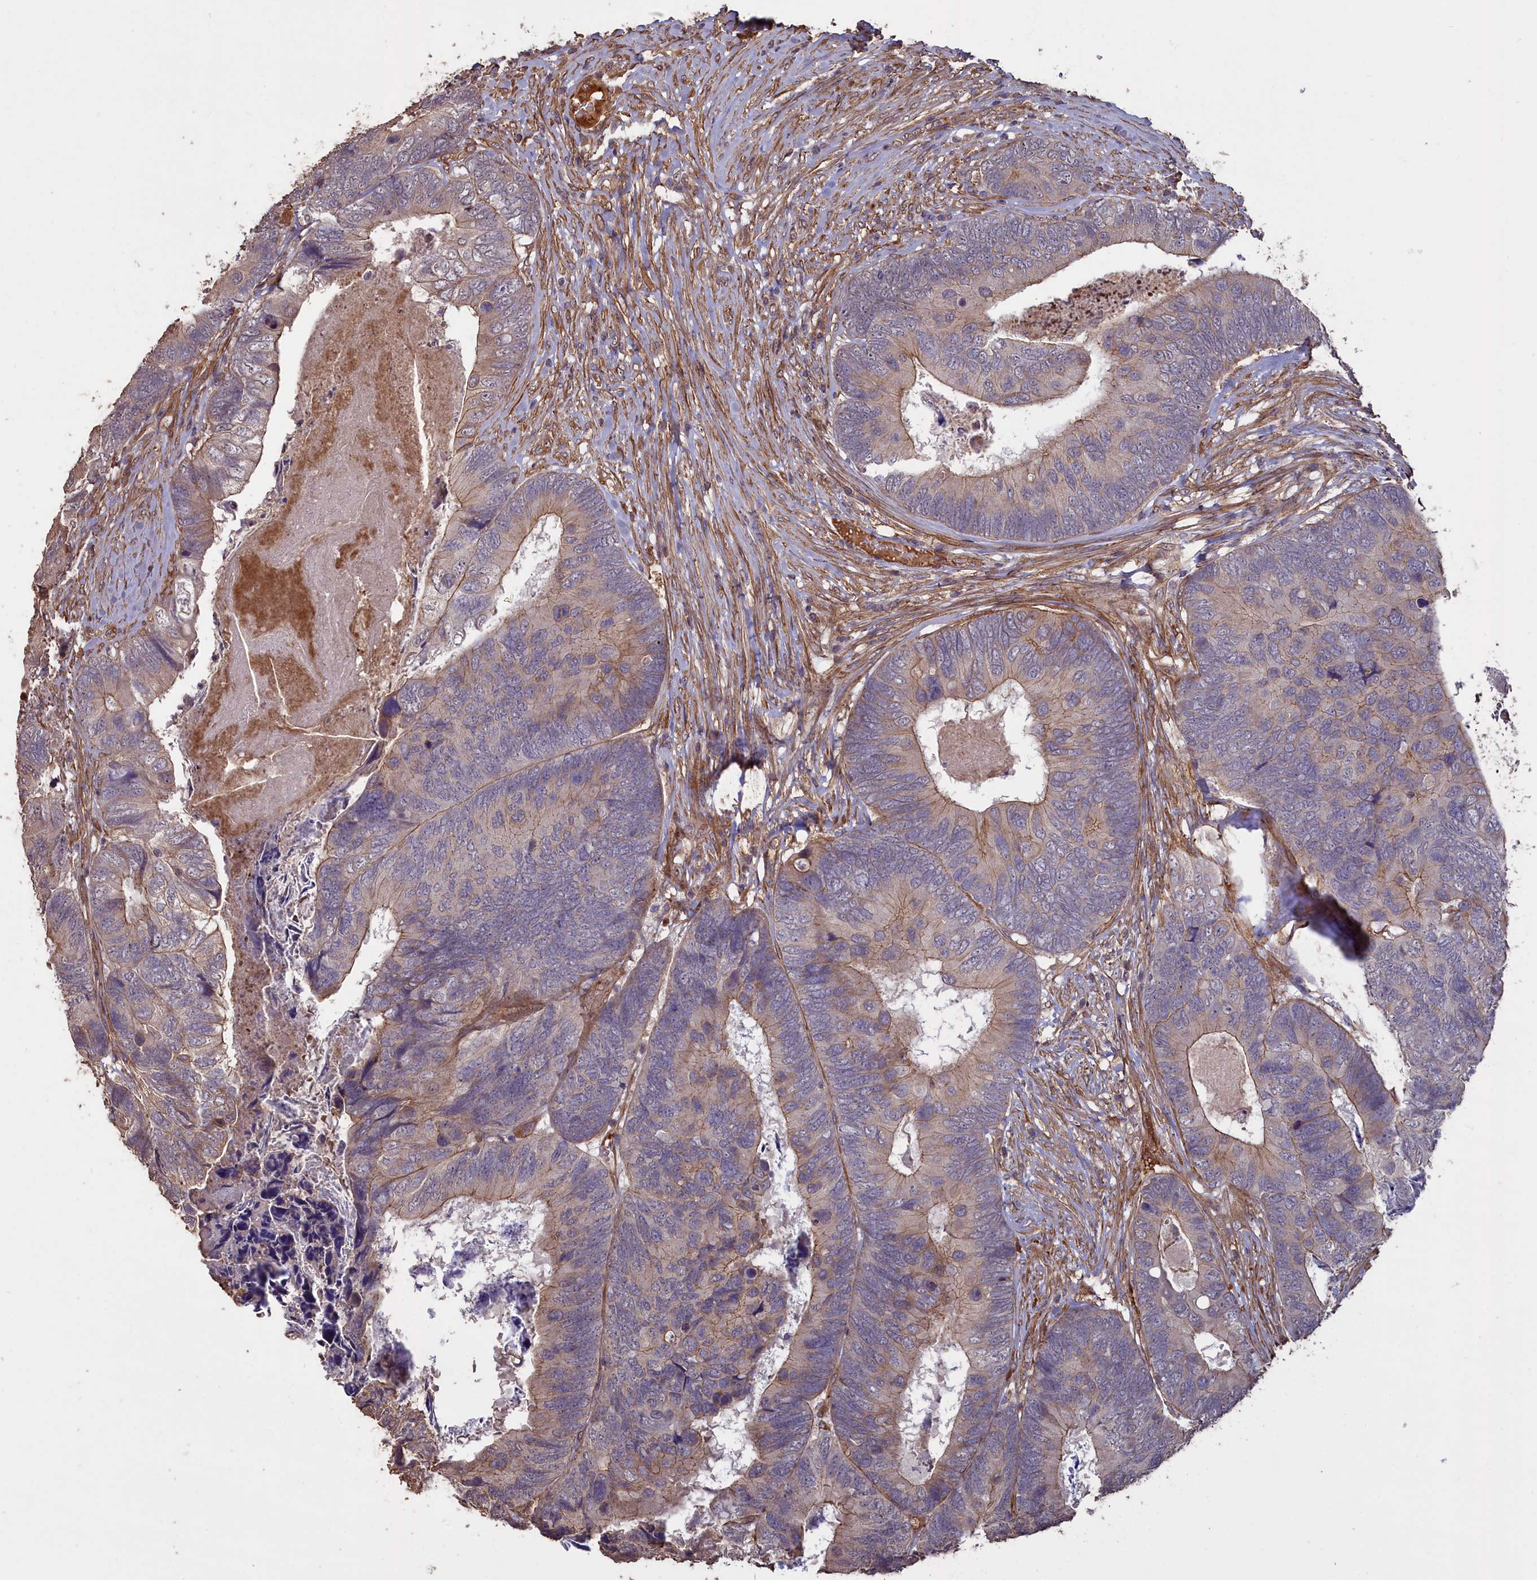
{"staining": {"intensity": "weak", "quantity": "25%-75%", "location": "cytoplasmic/membranous"}, "tissue": "colorectal cancer", "cell_type": "Tumor cells", "image_type": "cancer", "snomed": [{"axis": "morphology", "description": "Adenocarcinoma, NOS"}, {"axis": "topography", "description": "Colon"}], "caption": "Immunohistochemistry (IHC) (DAB (3,3'-diaminobenzidine)) staining of colorectal adenocarcinoma exhibits weak cytoplasmic/membranous protein positivity in about 25%-75% of tumor cells.", "gene": "ATP6V0A2", "patient": {"sex": "female", "age": 67}}